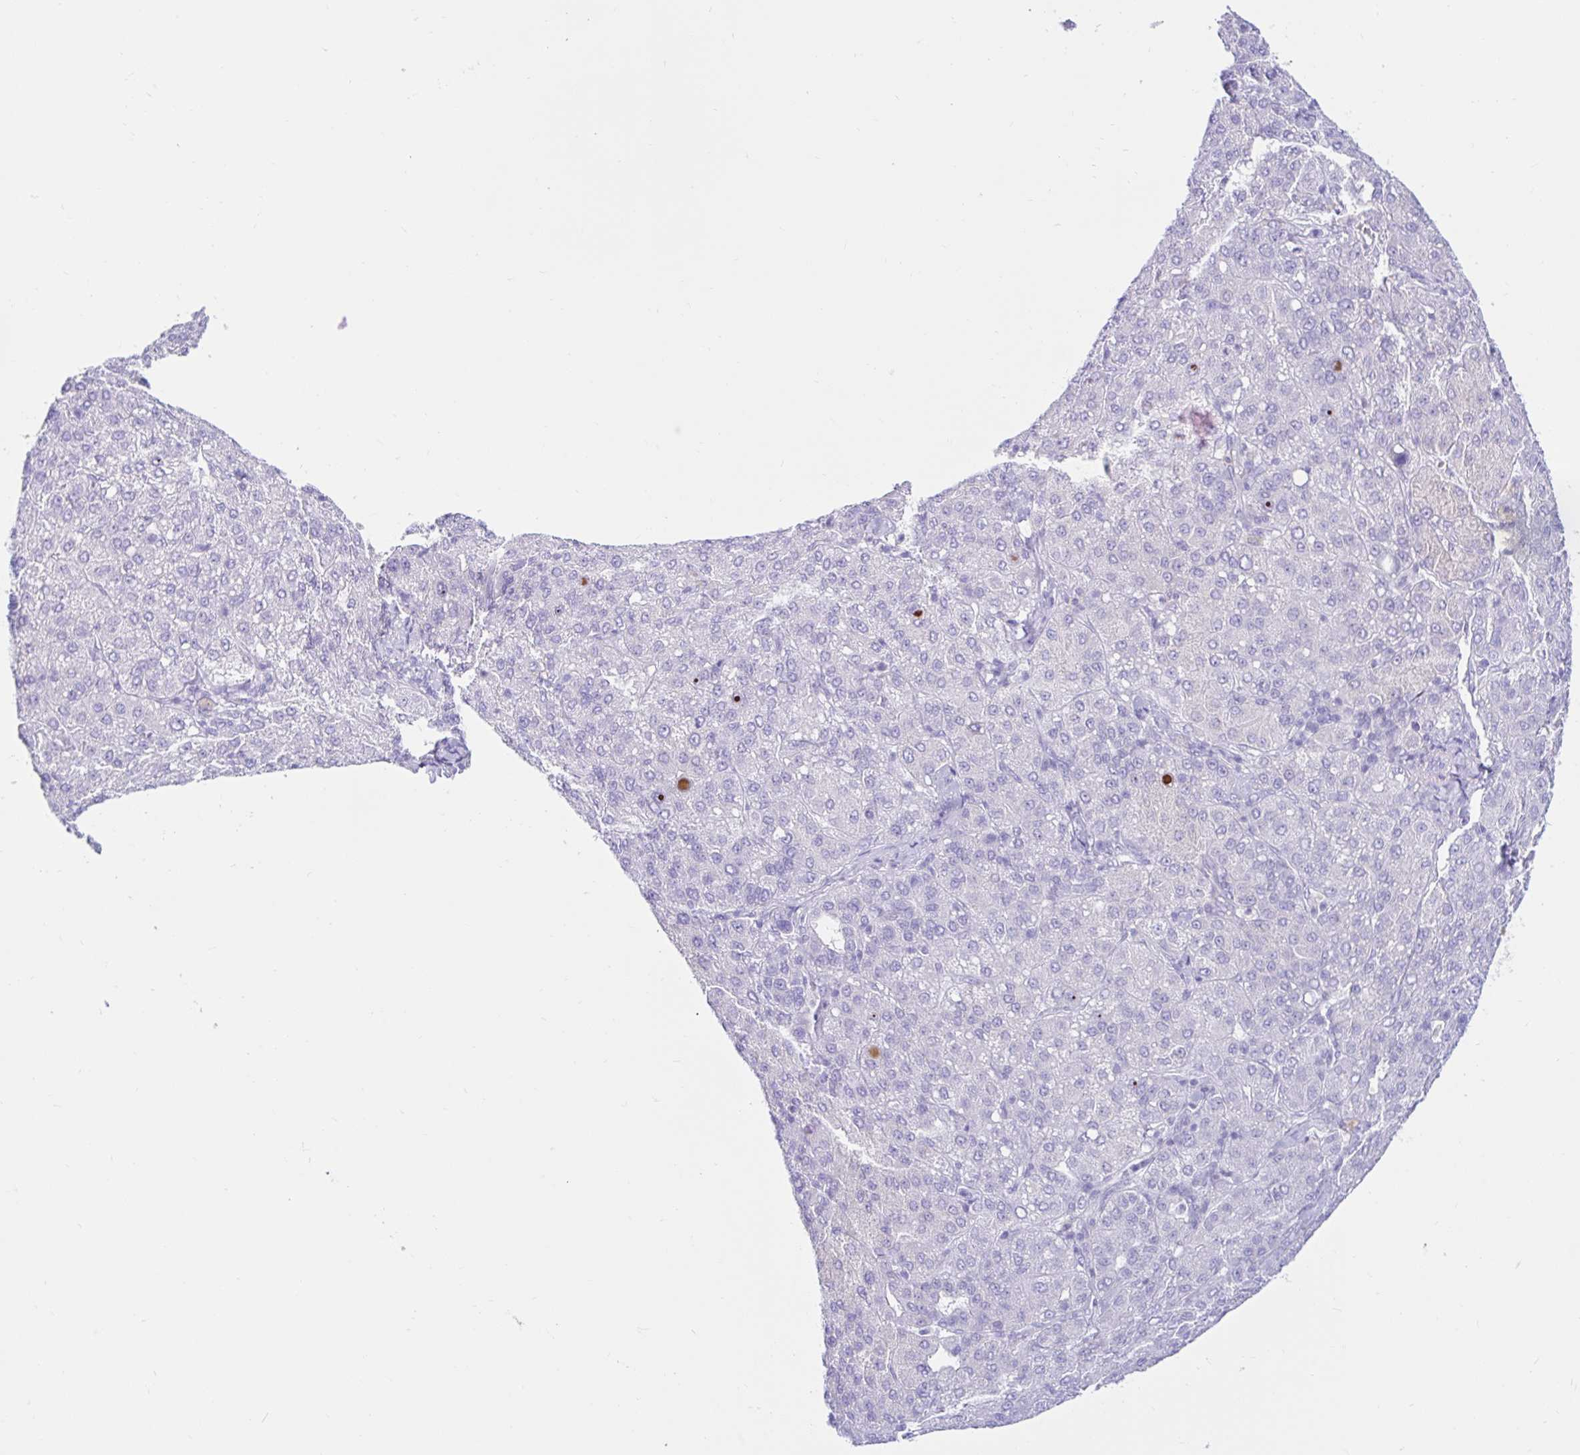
{"staining": {"intensity": "negative", "quantity": "none", "location": "none"}, "tissue": "liver cancer", "cell_type": "Tumor cells", "image_type": "cancer", "snomed": [{"axis": "morphology", "description": "Carcinoma, Hepatocellular, NOS"}, {"axis": "topography", "description": "Liver"}], "caption": "Immunohistochemistry histopathology image of liver cancer stained for a protein (brown), which exhibits no positivity in tumor cells.", "gene": "BEST1", "patient": {"sex": "male", "age": 65}}